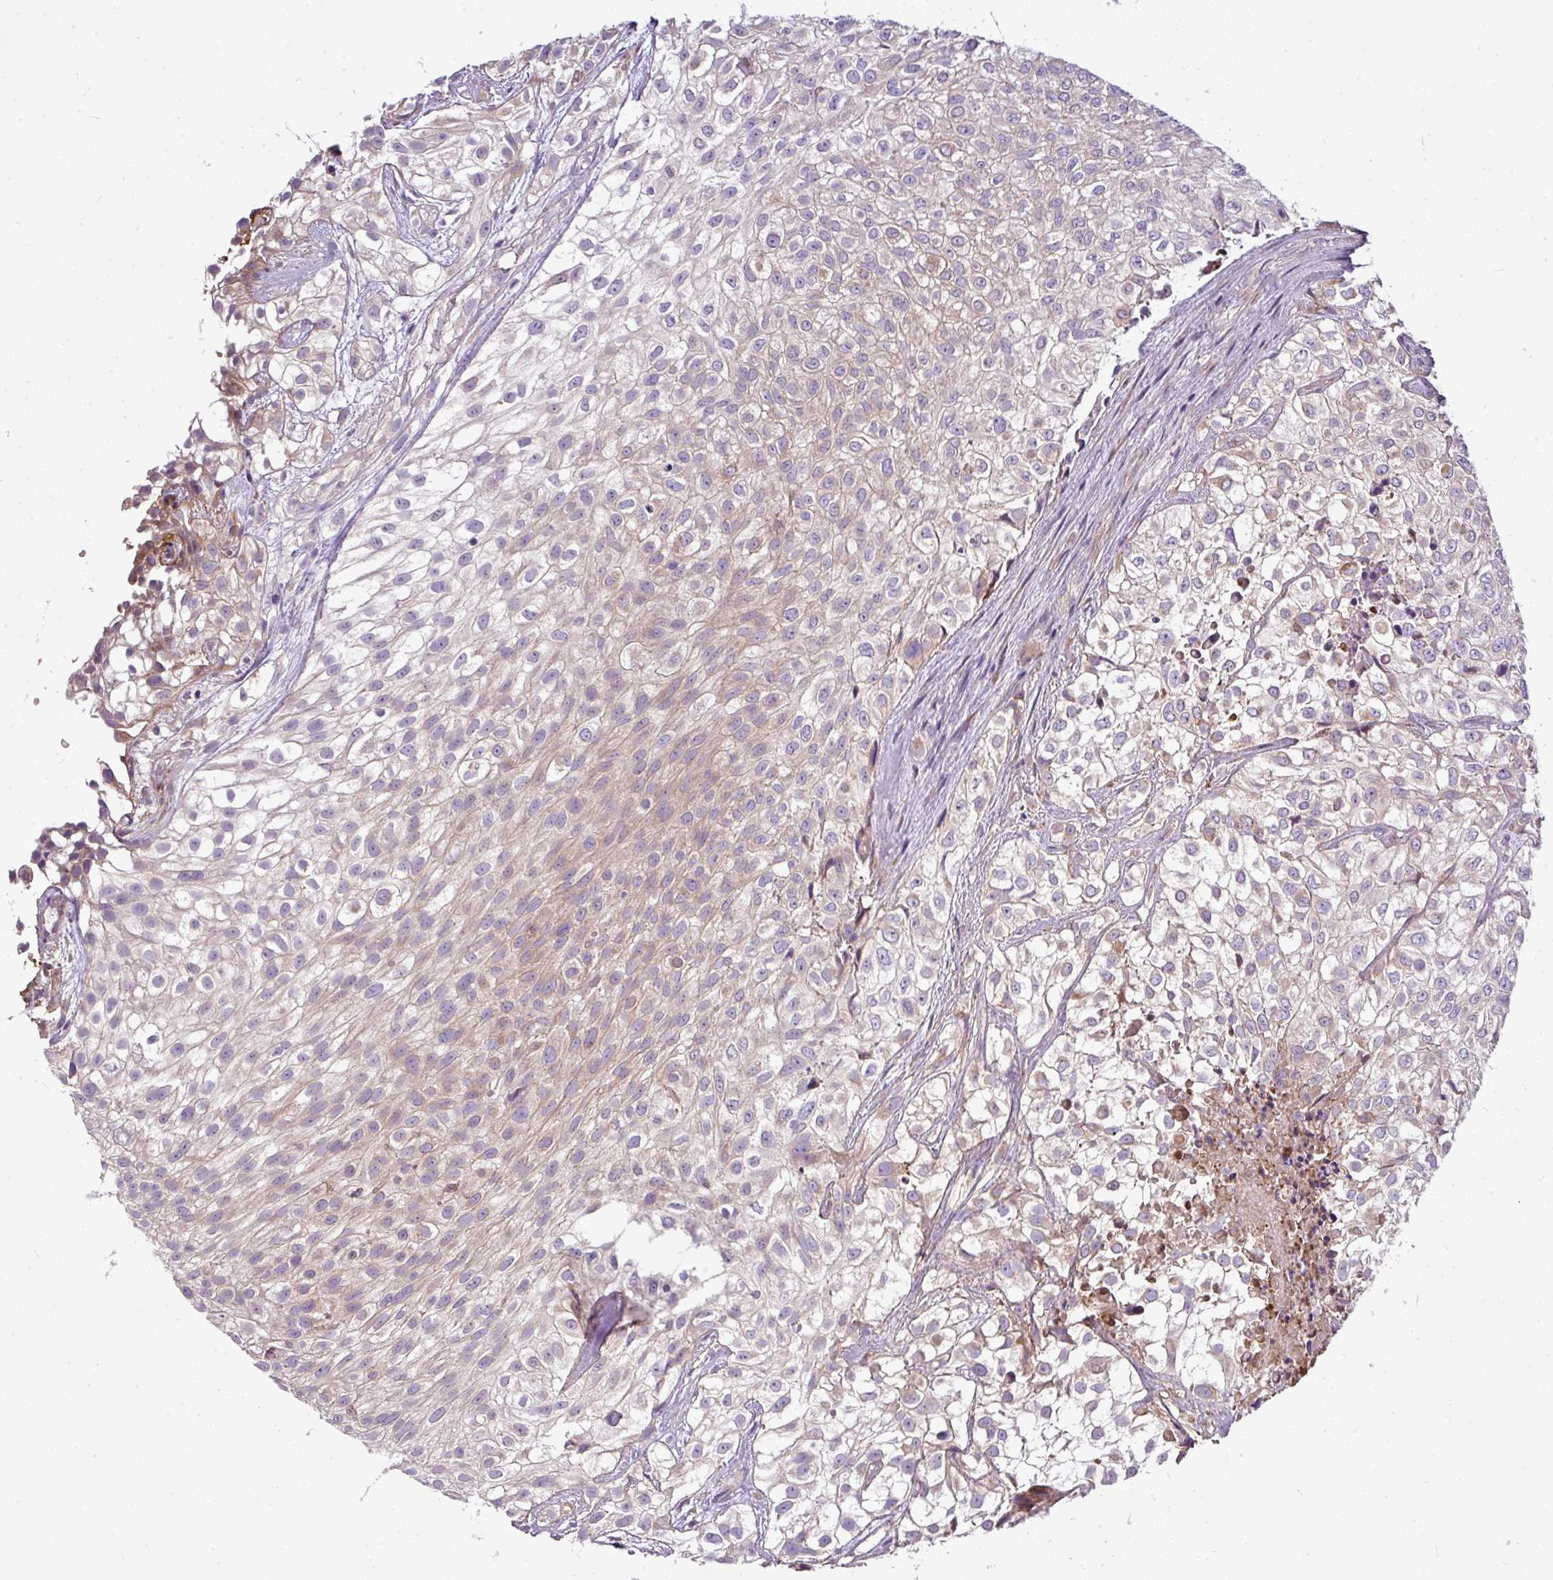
{"staining": {"intensity": "weak", "quantity": "<25%", "location": "cytoplasmic/membranous"}, "tissue": "urothelial cancer", "cell_type": "Tumor cells", "image_type": "cancer", "snomed": [{"axis": "morphology", "description": "Urothelial carcinoma, High grade"}, {"axis": "topography", "description": "Urinary bladder"}], "caption": "A photomicrograph of urothelial cancer stained for a protein shows no brown staining in tumor cells. The staining was performed using DAB (3,3'-diaminobenzidine) to visualize the protein expression in brown, while the nuclei were stained in blue with hematoxylin (Magnification: 20x).", "gene": "GAN", "patient": {"sex": "male", "age": 56}}